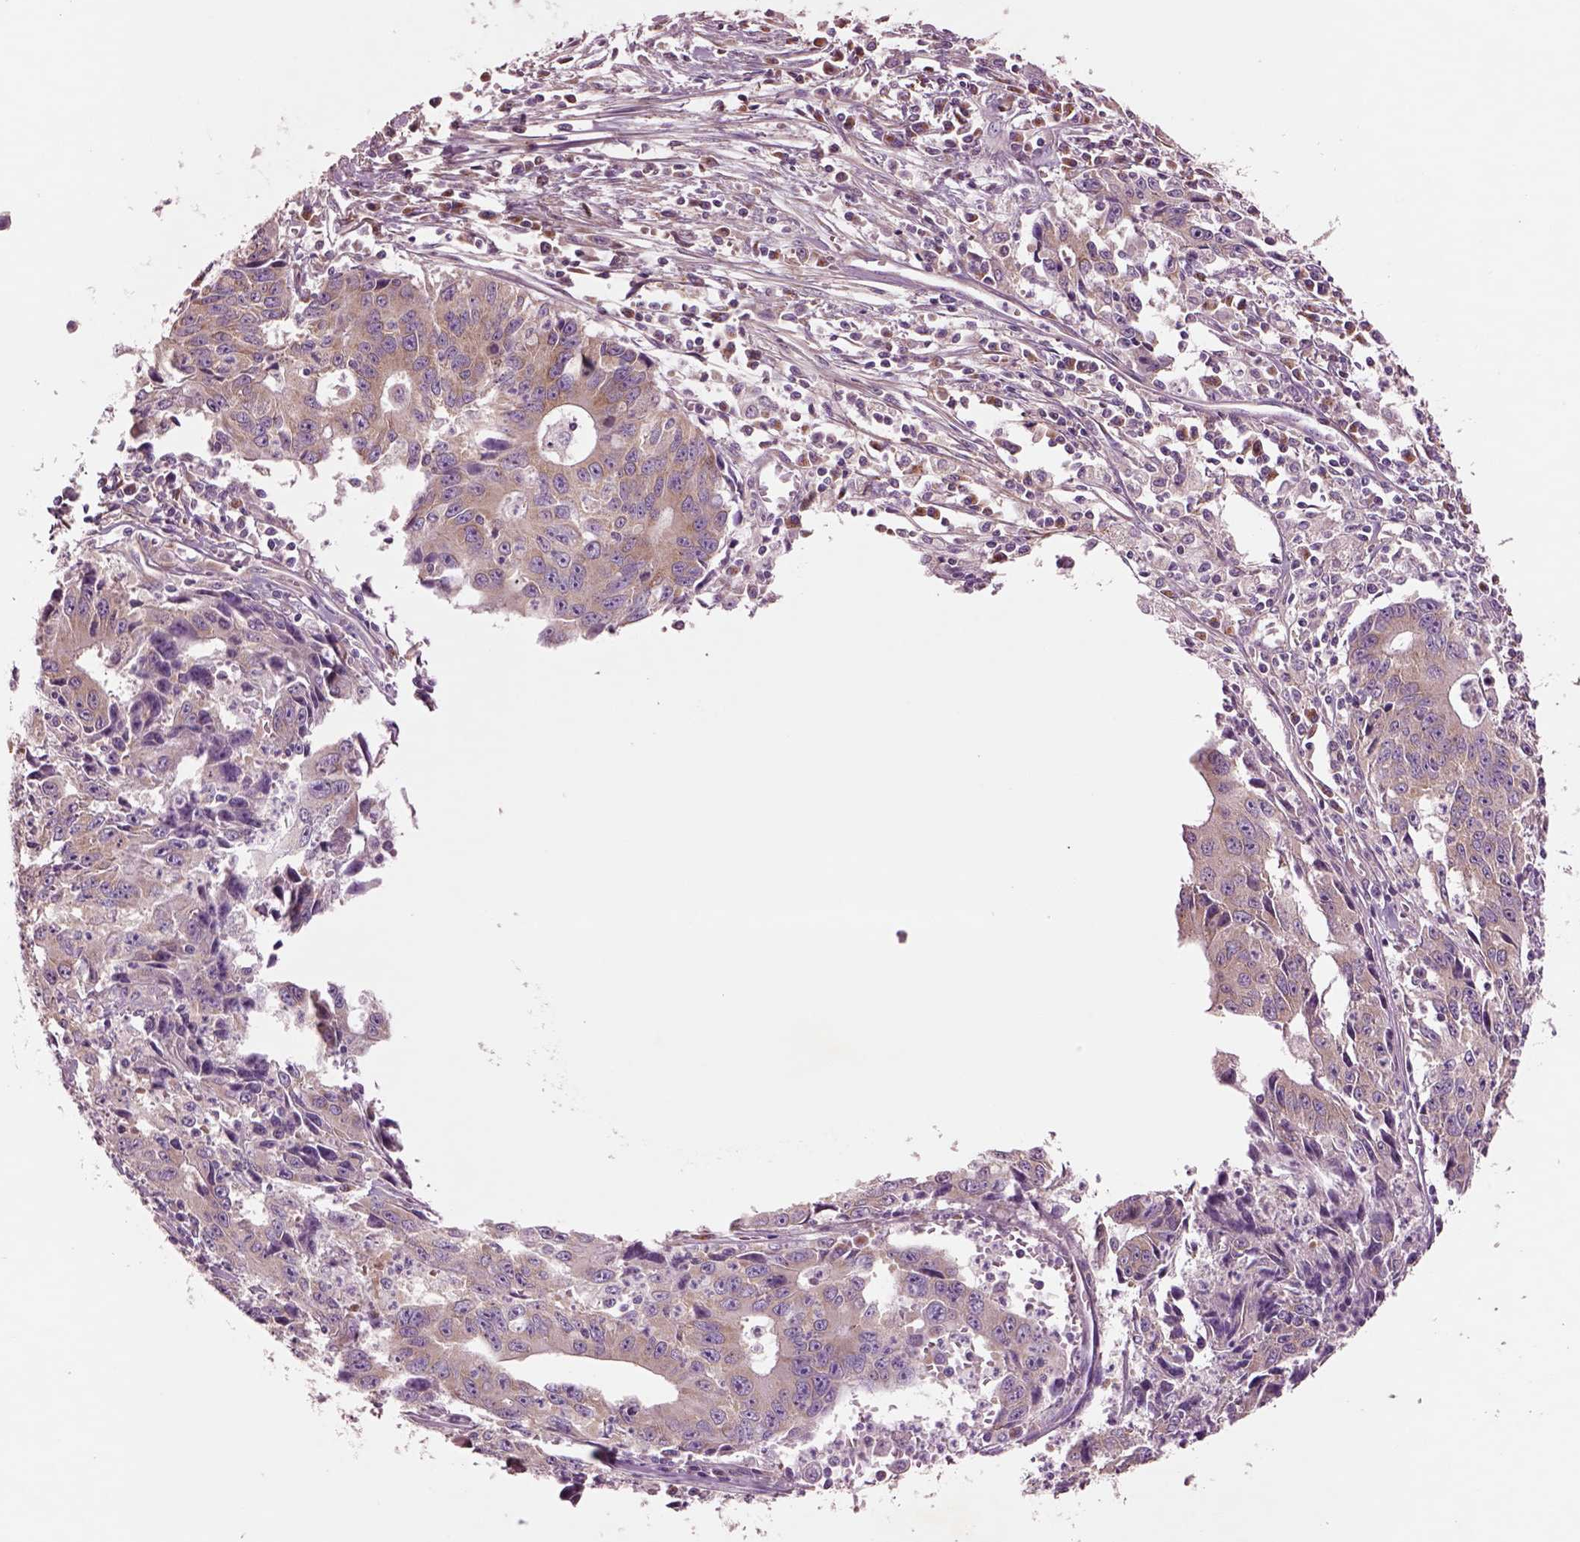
{"staining": {"intensity": "moderate", "quantity": ">75%", "location": "cytoplasmic/membranous"}, "tissue": "liver cancer", "cell_type": "Tumor cells", "image_type": "cancer", "snomed": [{"axis": "morphology", "description": "Cholangiocarcinoma"}, {"axis": "topography", "description": "Liver"}], "caption": "An image of human liver cancer (cholangiocarcinoma) stained for a protein displays moderate cytoplasmic/membranous brown staining in tumor cells.", "gene": "SEC23A", "patient": {"sex": "male", "age": 65}}